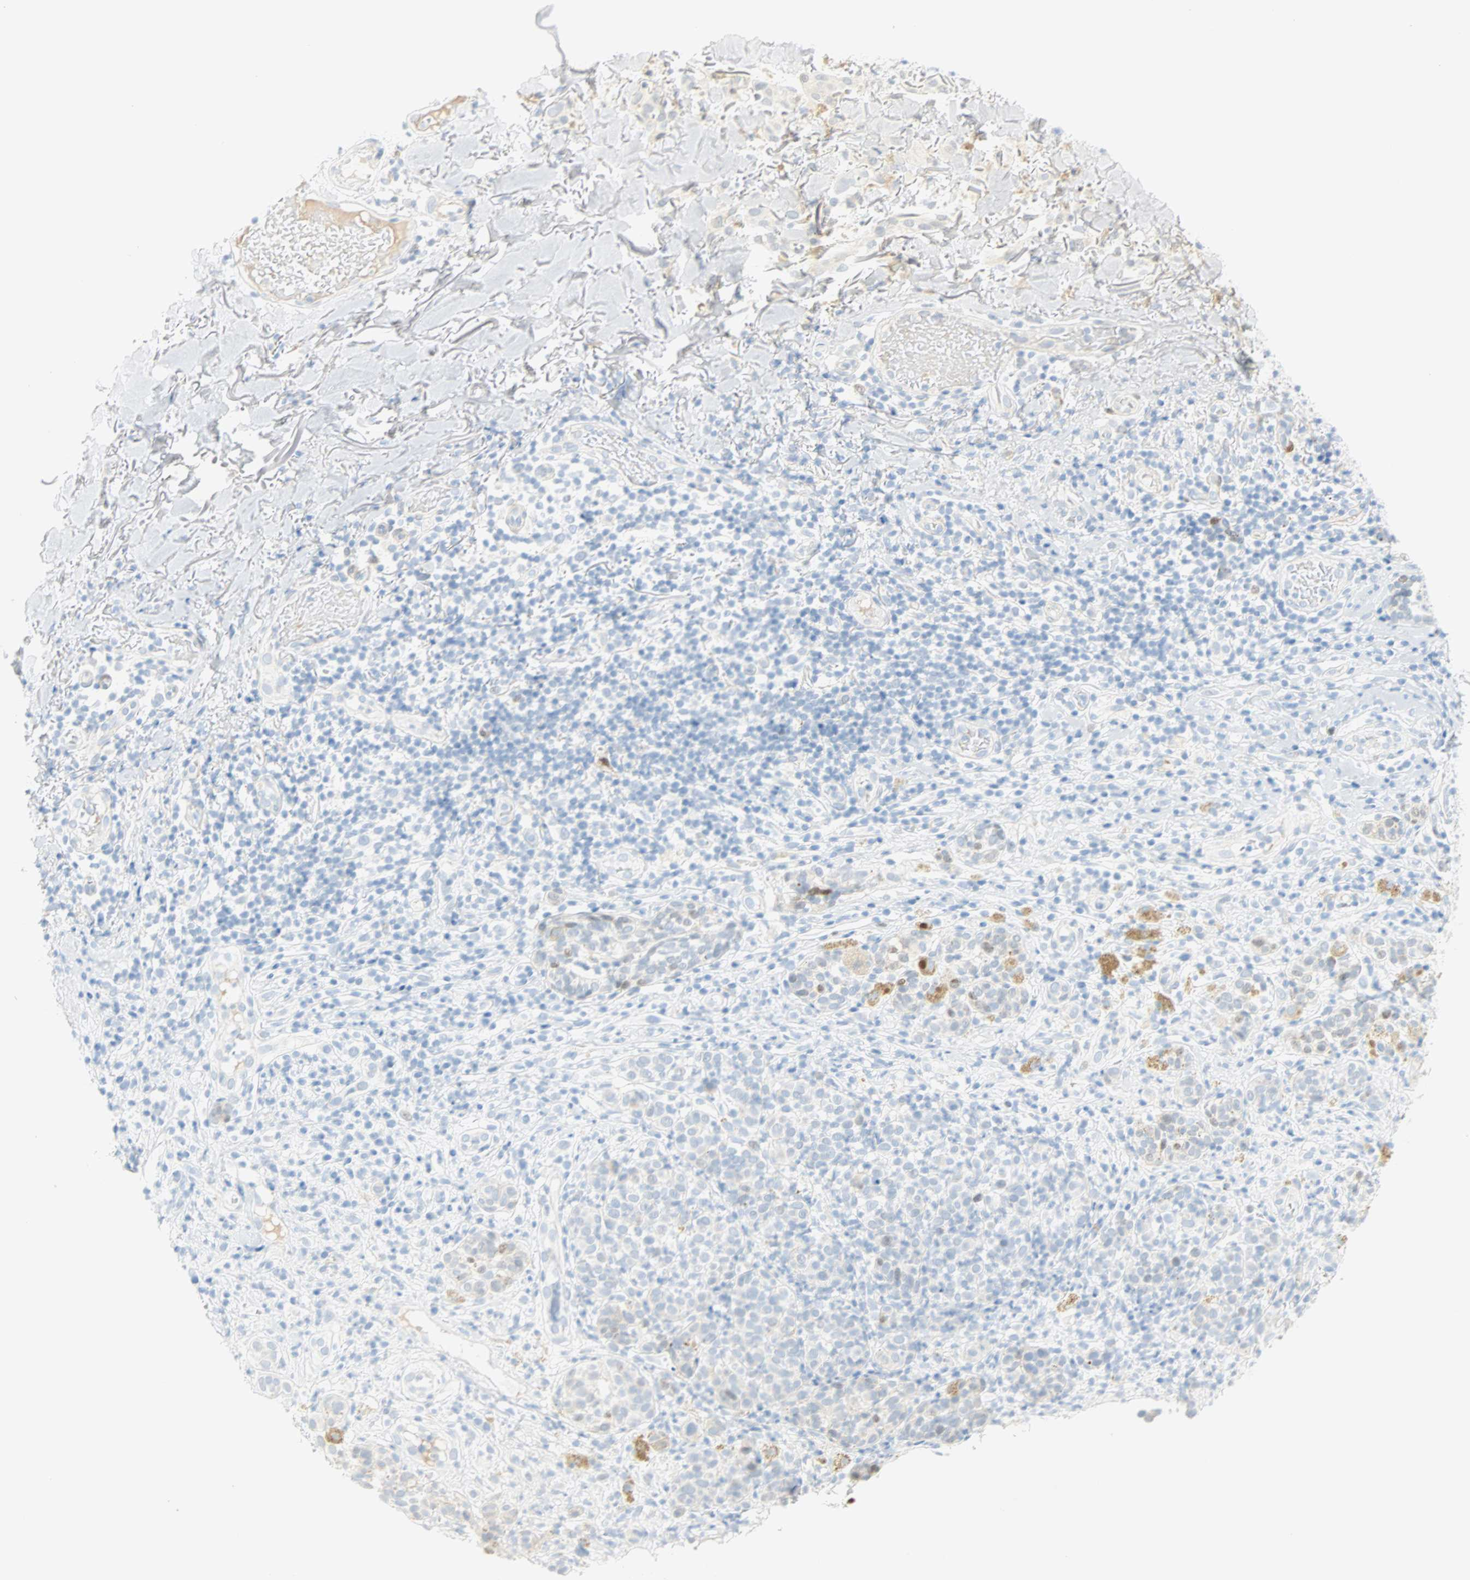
{"staining": {"intensity": "weak", "quantity": "<25%", "location": "cytoplasmic/membranous"}, "tissue": "melanoma", "cell_type": "Tumor cells", "image_type": "cancer", "snomed": [{"axis": "morphology", "description": "Malignant melanoma, NOS"}, {"axis": "topography", "description": "Skin"}], "caption": "IHC of melanoma reveals no positivity in tumor cells.", "gene": "SELENBP1", "patient": {"sex": "male", "age": 64}}